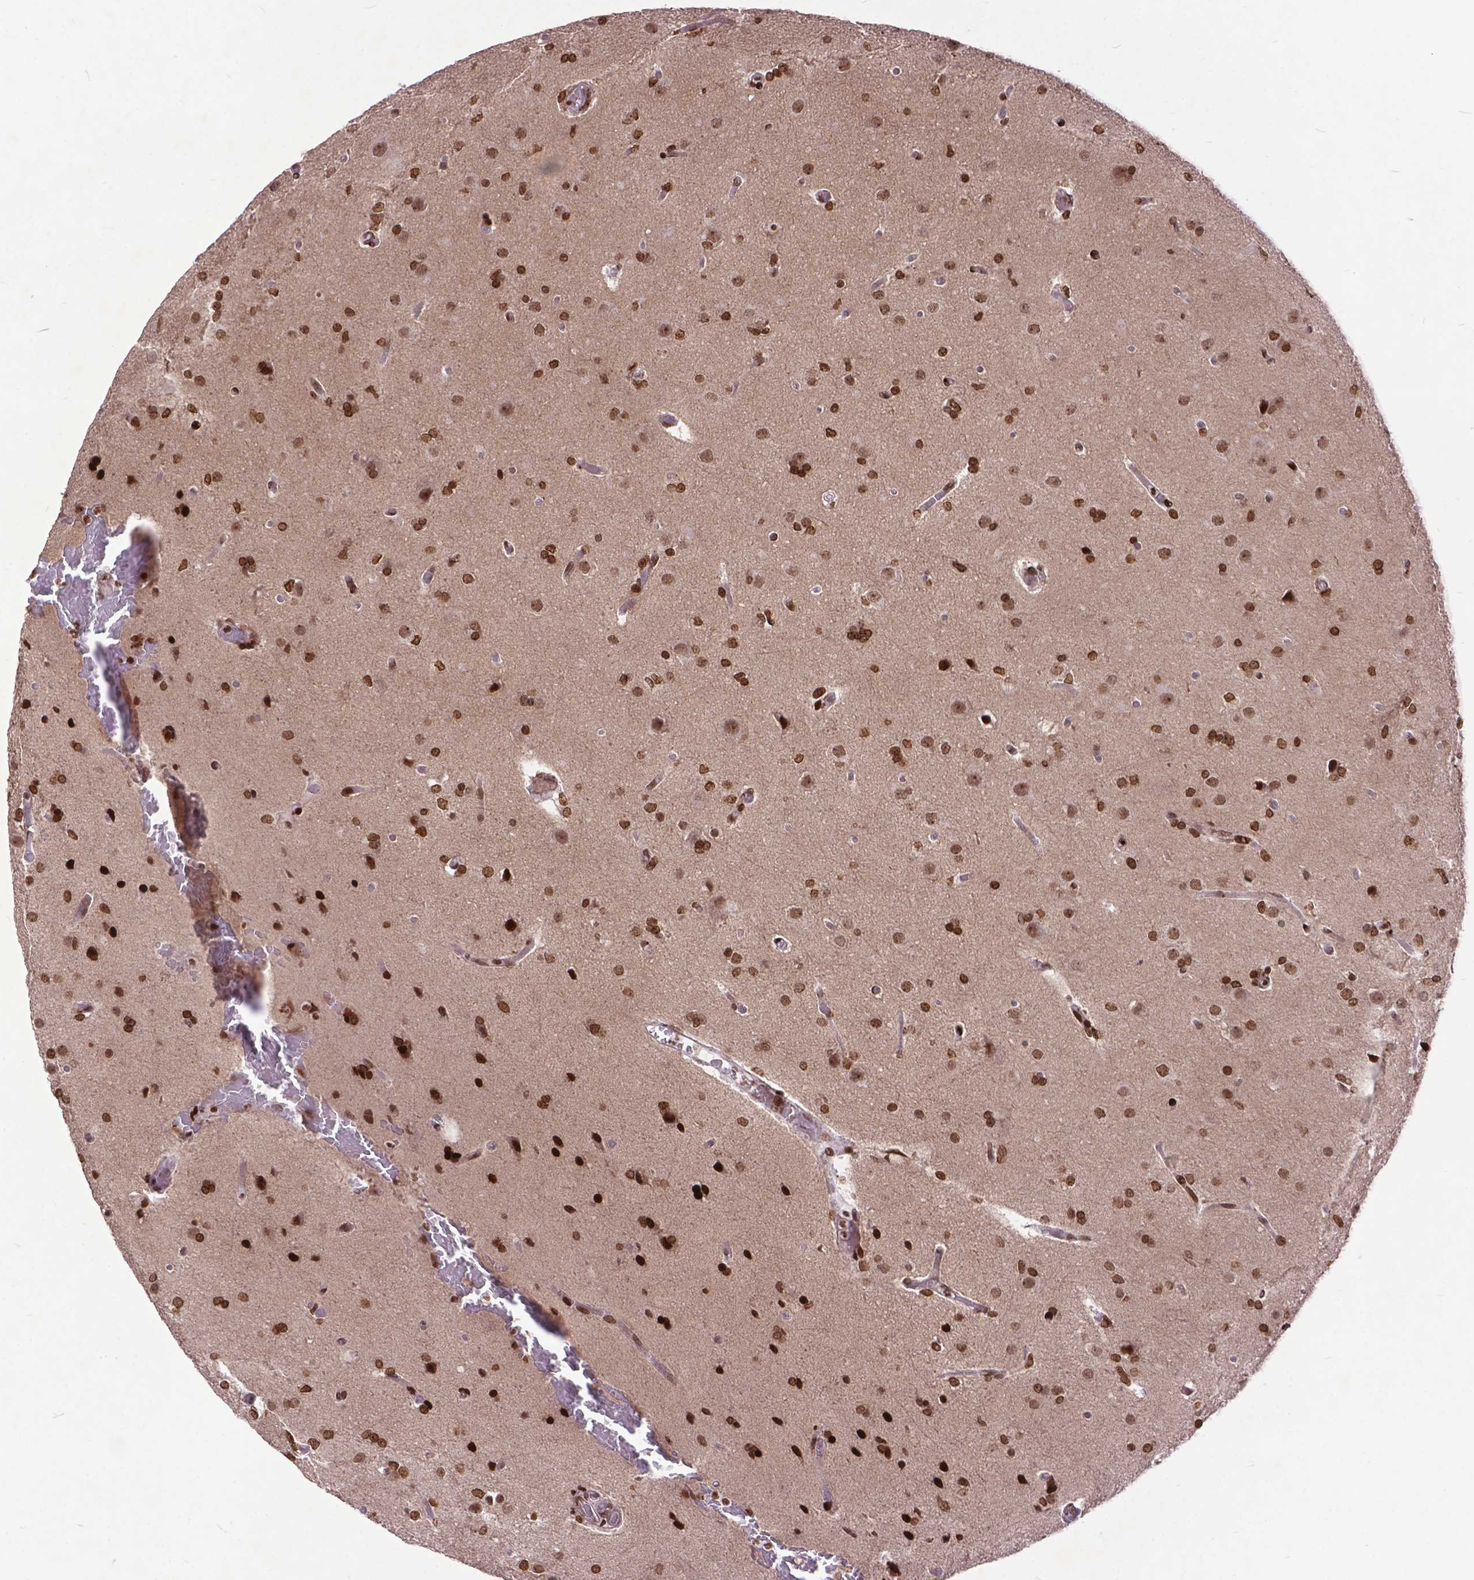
{"staining": {"intensity": "moderate", "quantity": ">75%", "location": "nuclear"}, "tissue": "glioma", "cell_type": "Tumor cells", "image_type": "cancer", "snomed": [{"axis": "morphology", "description": "Glioma, malignant, High grade"}, {"axis": "topography", "description": "Brain"}], "caption": "About >75% of tumor cells in human malignant glioma (high-grade) exhibit moderate nuclear protein positivity as visualized by brown immunohistochemical staining.", "gene": "AMER1", "patient": {"sex": "male", "age": 68}}